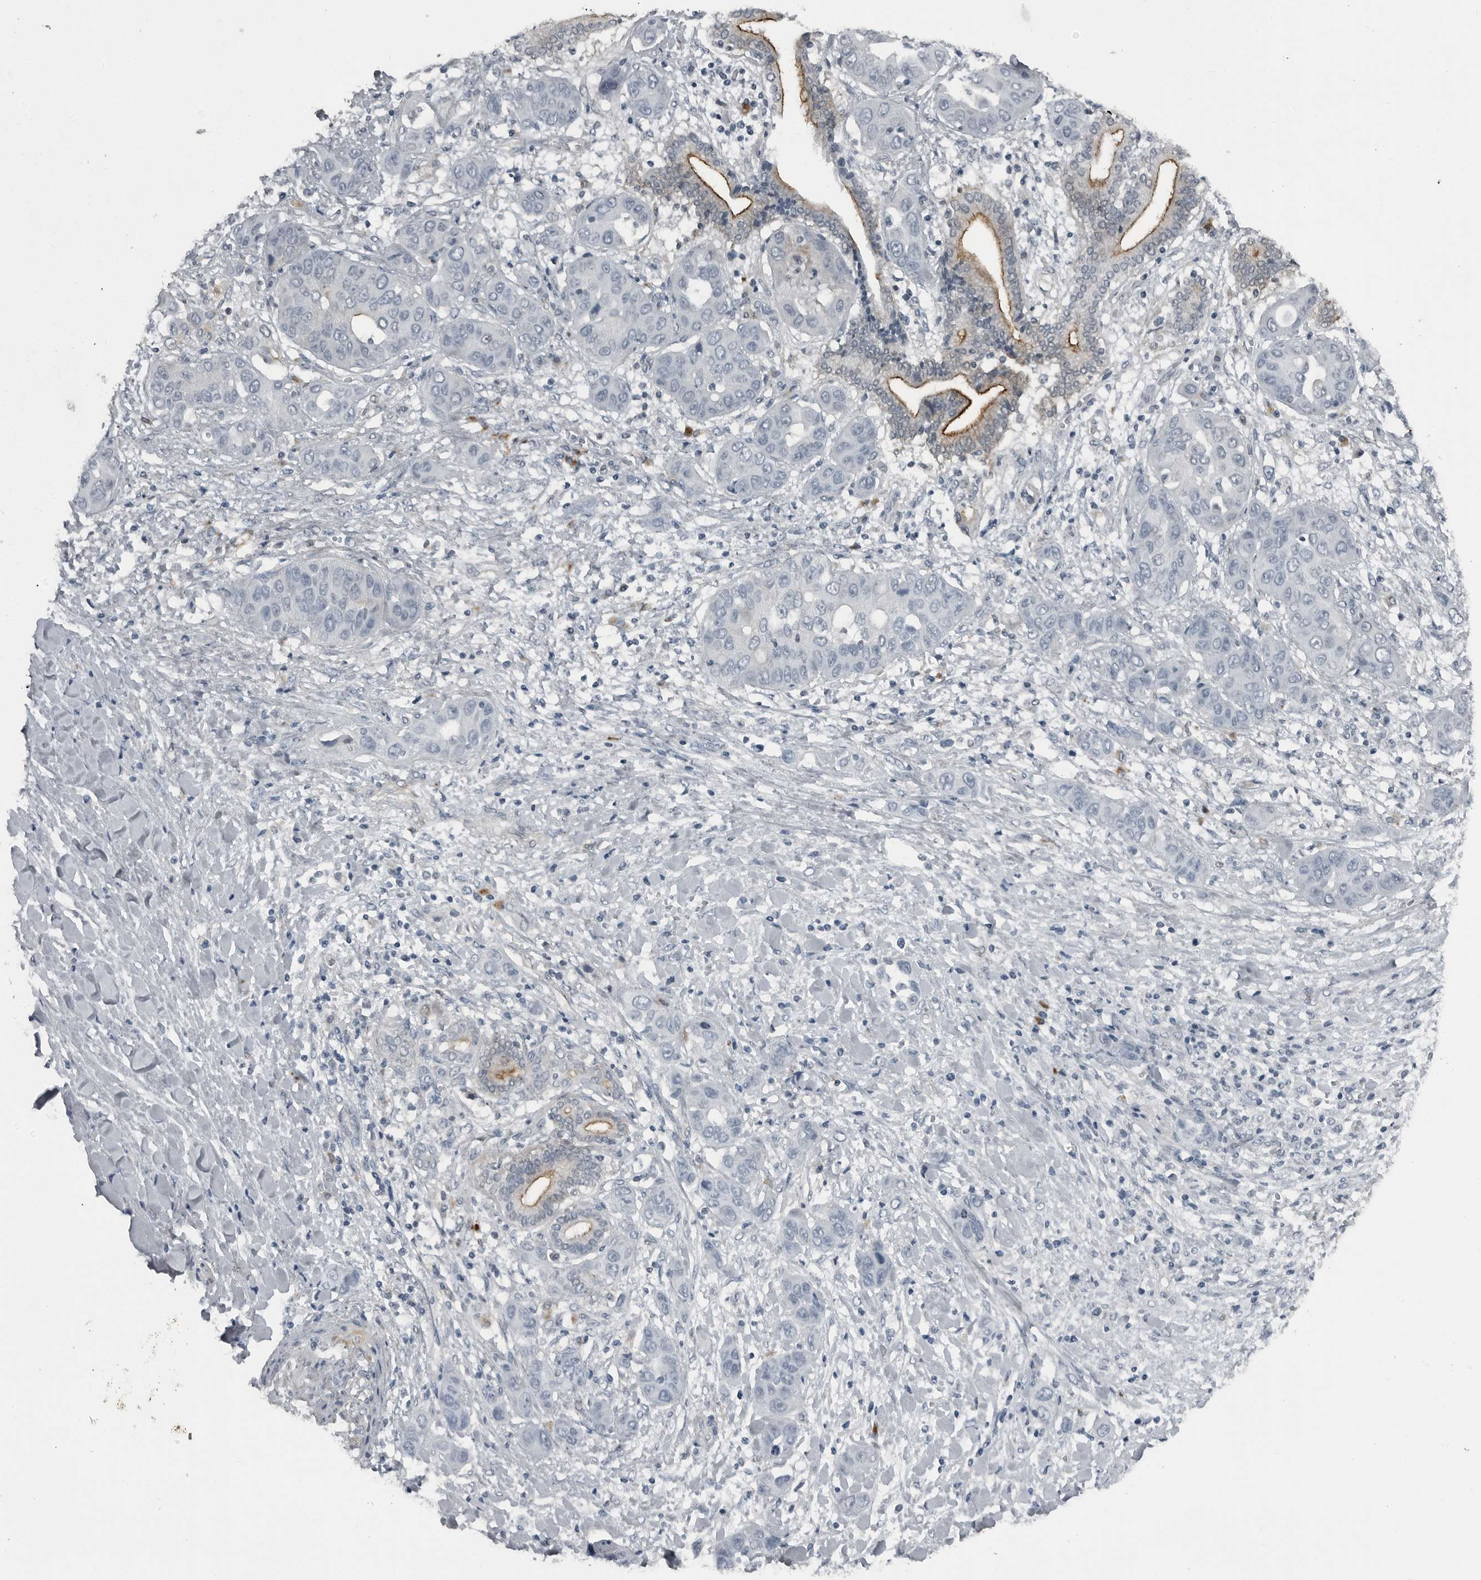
{"staining": {"intensity": "negative", "quantity": "none", "location": "none"}, "tissue": "liver cancer", "cell_type": "Tumor cells", "image_type": "cancer", "snomed": [{"axis": "morphology", "description": "Cholangiocarcinoma"}, {"axis": "topography", "description": "Liver"}], "caption": "Immunohistochemistry photomicrograph of human cholangiocarcinoma (liver) stained for a protein (brown), which displays no expression in tumor cells.", "gene": "GAK", "patient": {"sex": "female", "age": 52}}